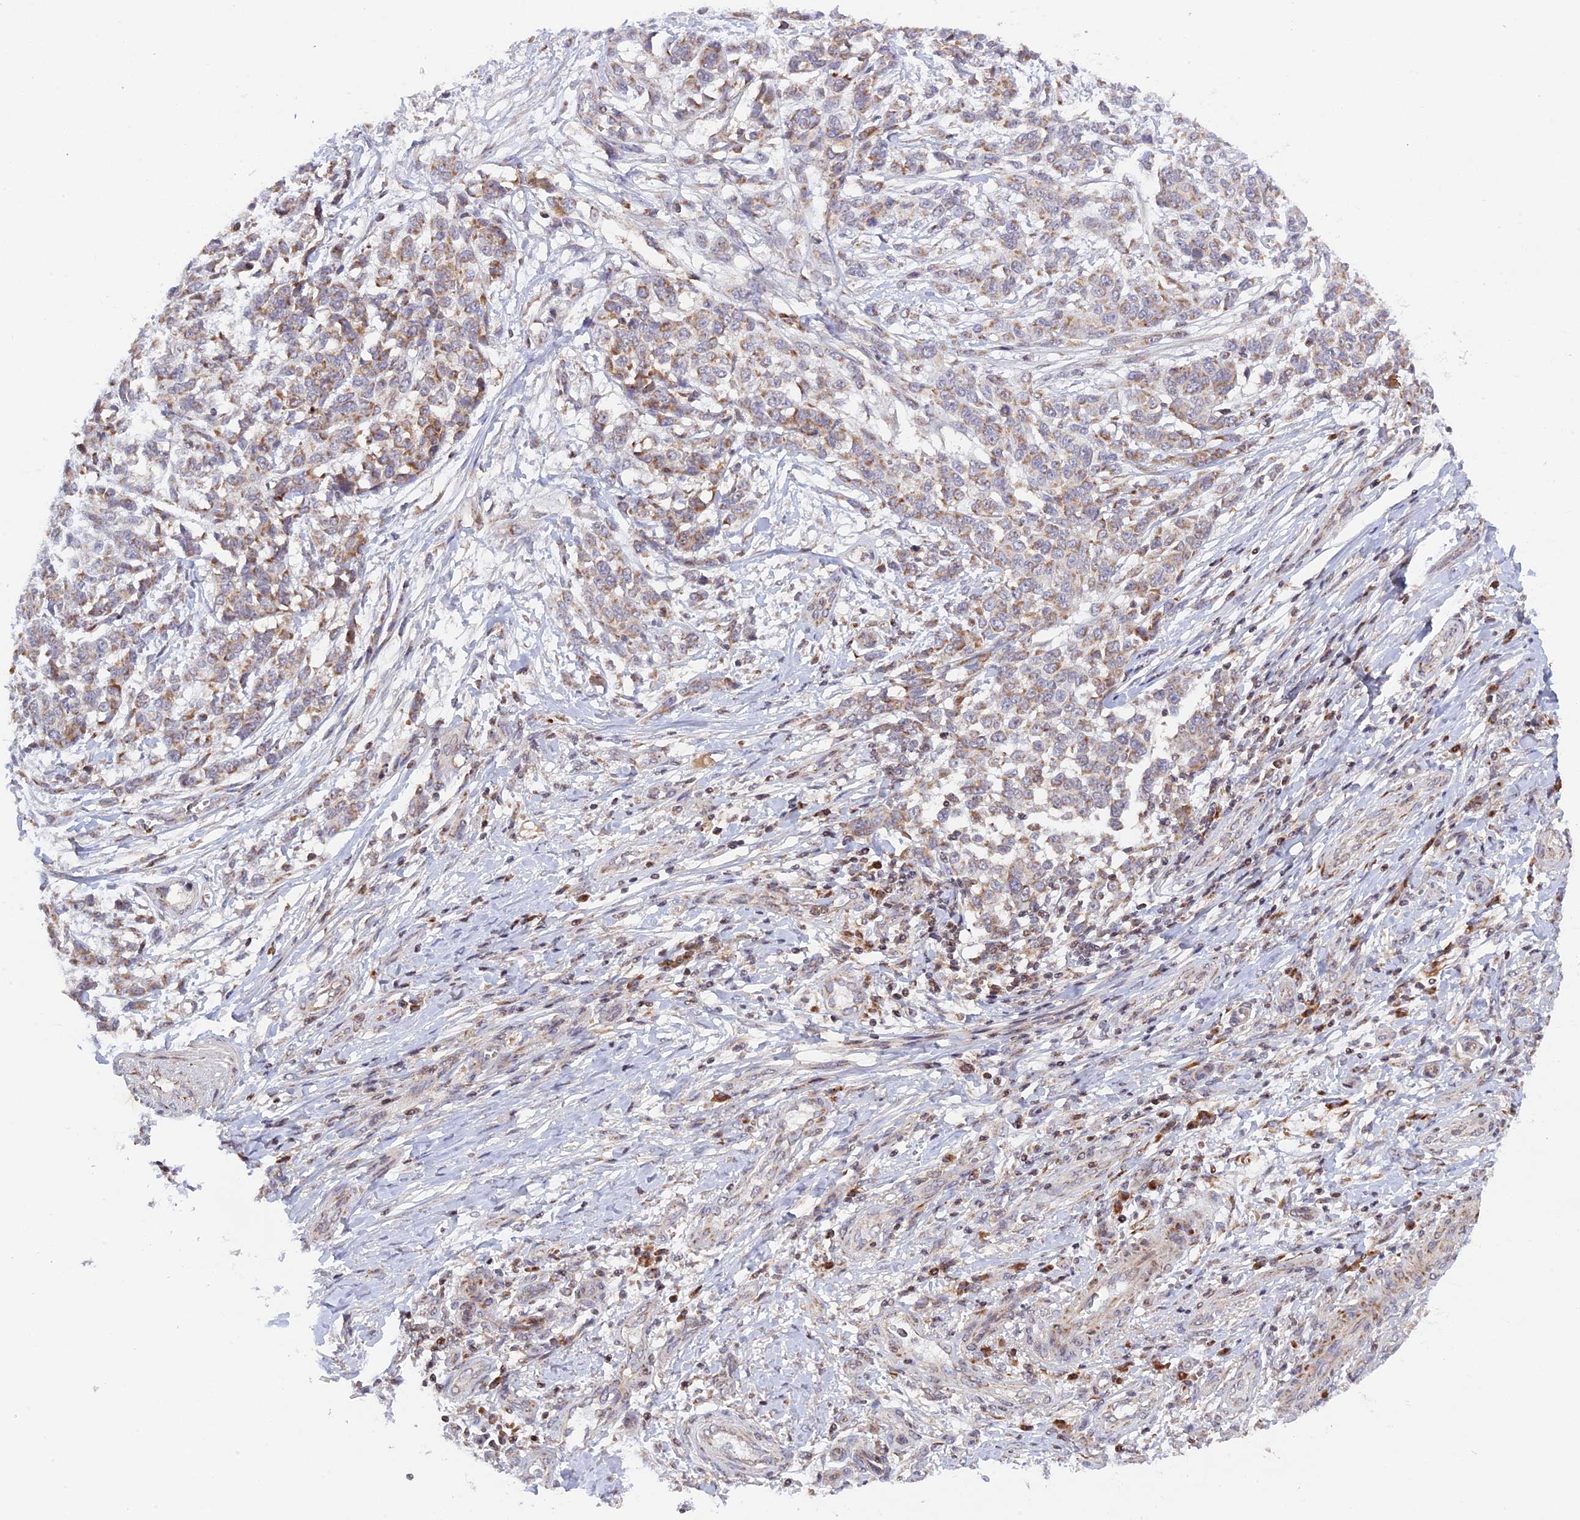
{"staining": {"intensity": "weak", "quantity": "25%-75%", "location": "cytoplasmic/membranous"}, "tissue": "melanoma", "cell_type": "Tumor cells", "image_type": "cancer", "snomed": [{"axis": "morphology", "description": "Malignant melanoma, NOS"}, {"axis": "topography", "description": "Skin"}], "caption": "Immunohistochemical staining of melanoma reveals weak cytoplasmic/membranous protein expression in approximately 25%-75% of tumor cells.", "gene": "MPV17L", "patient": {"sex": "male", "age": 49}}